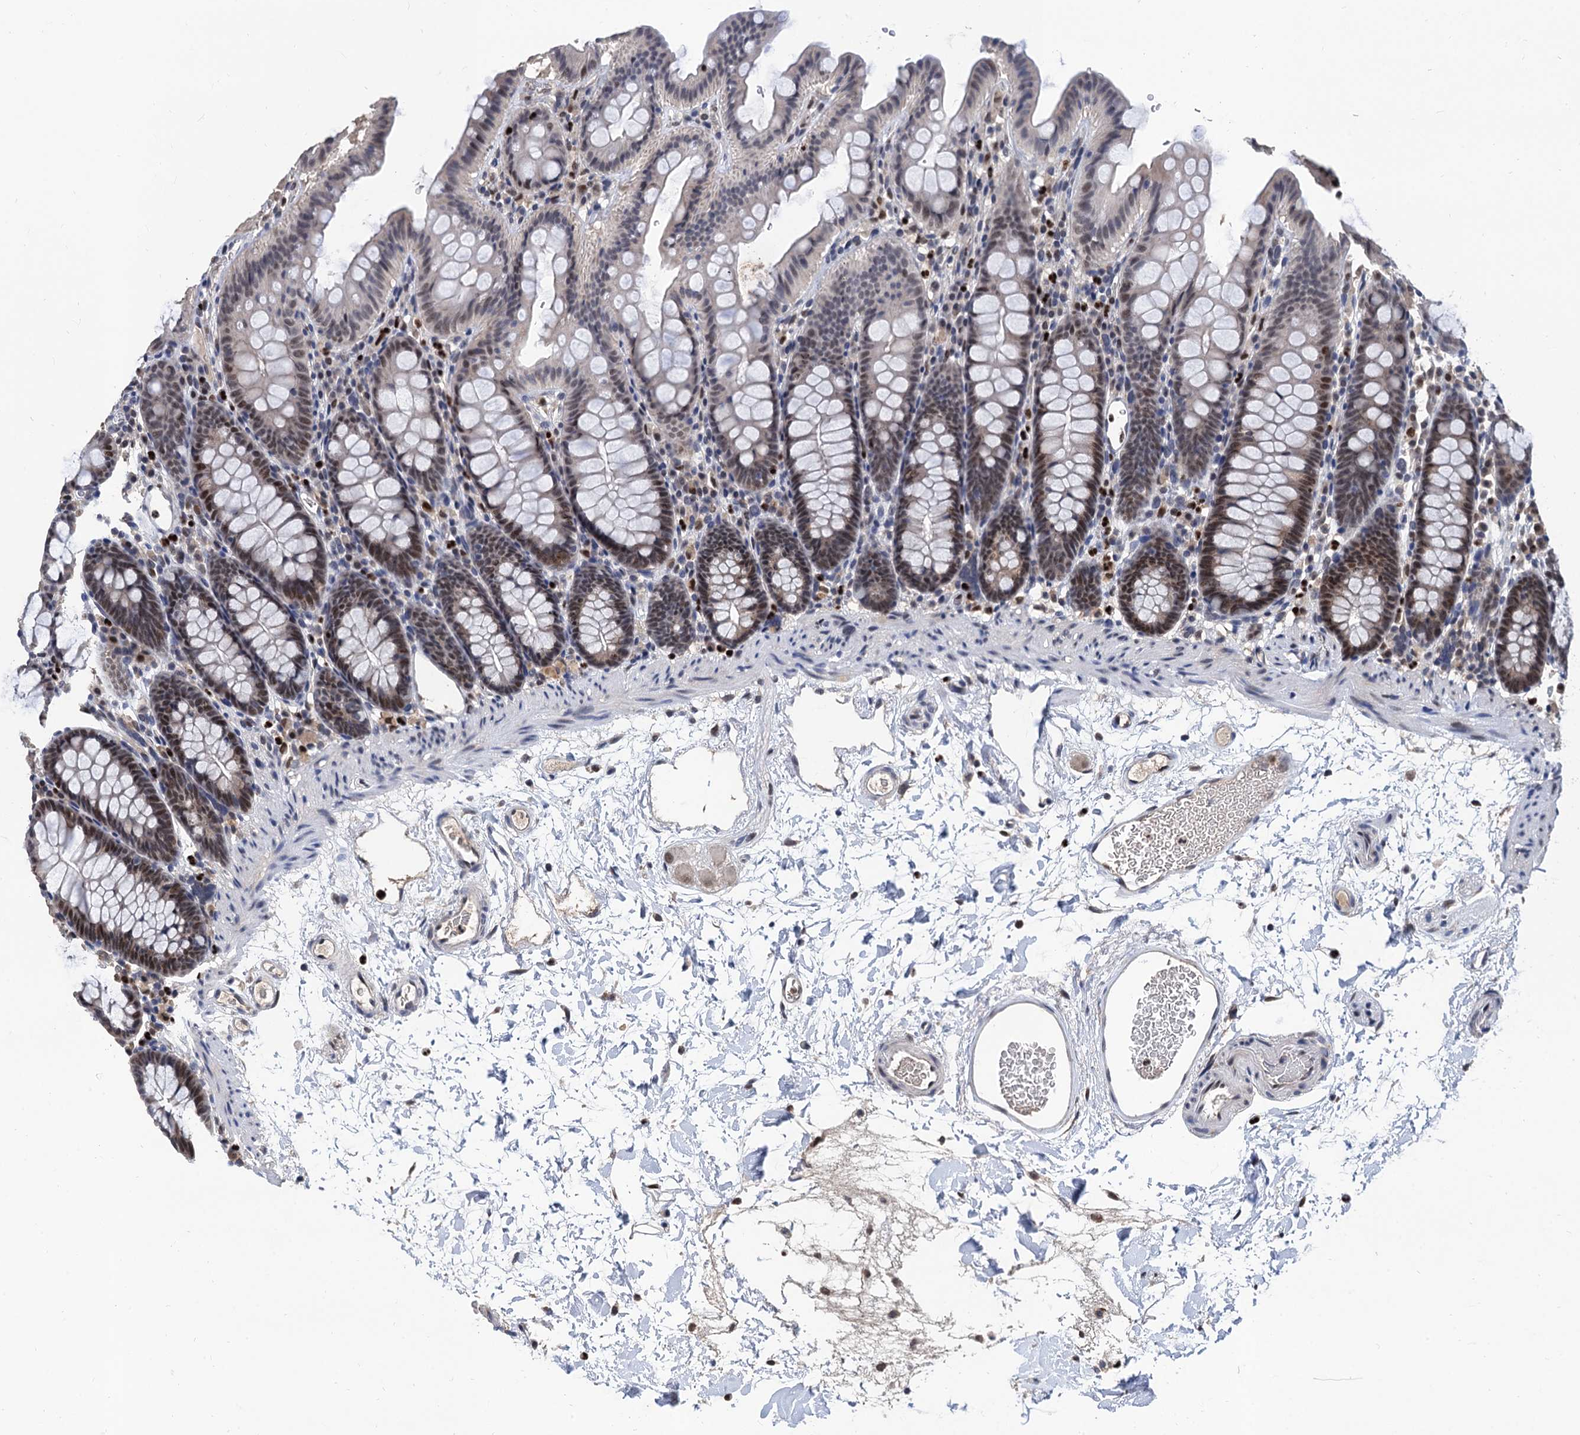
{"staining": {"intensity": "negative", "quantity": "none", "location": "none"}, "tissue": "colon", "cell_type": "Endothelial cells", "image_type": "normal", "snomed": [{"axis": "morphology", "description": "Normal tissue, NOS"}, {"axis": "topography", "description": "Colon"}], "caption": "A photomicrograph of human colon is negative for staining in endothelial cells. Nuclei are stained in blue.", "gene": "TSEN34", "patient": {"sex": "male", "age": 75}}